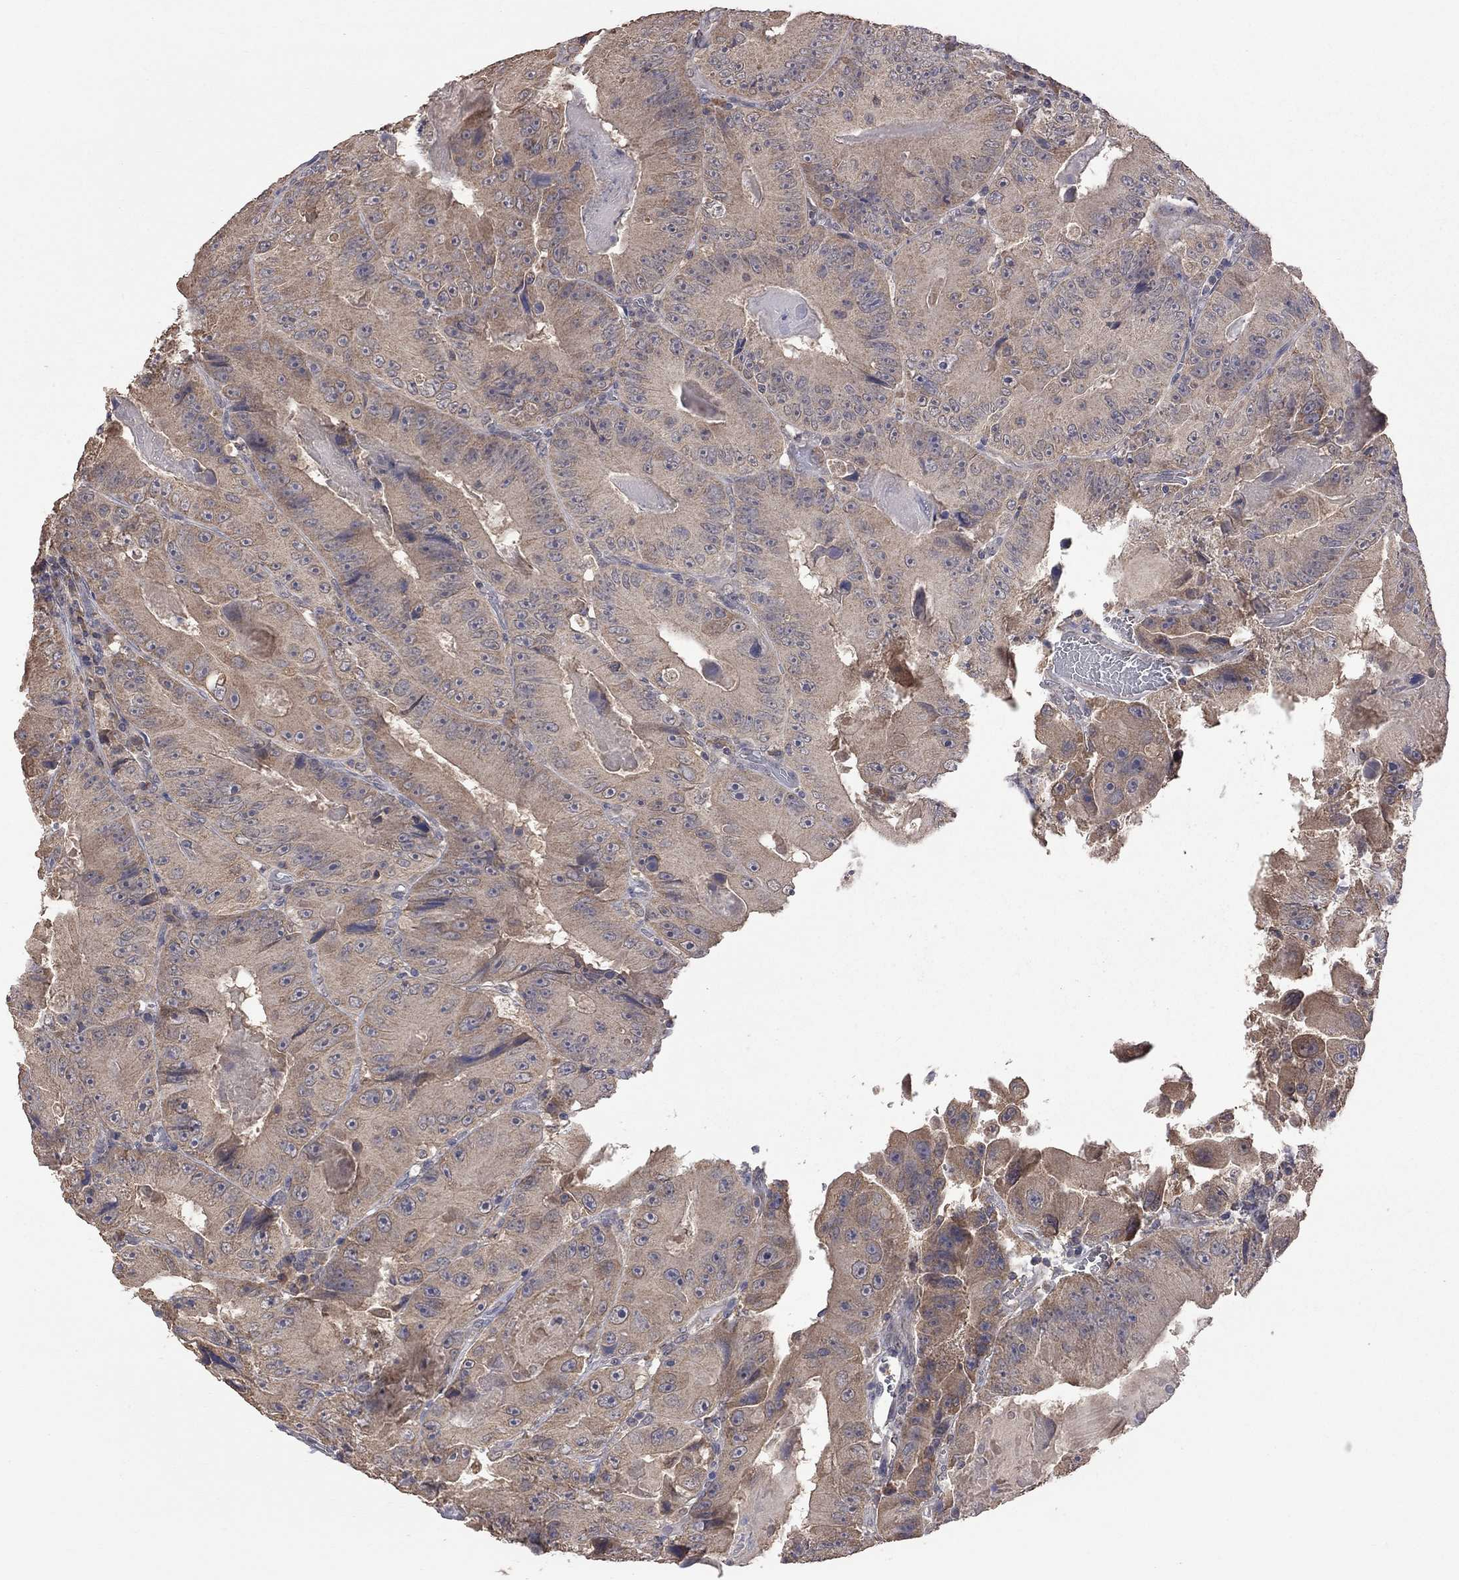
{"staining": {"intensity": "weak", "quantity": ">75%", "location": "cytoplasmic/membranous"}, "tissue": "colorectal cancer", "cell_type": "Tumor cells", "image_type": "cancer", "snomed": [{"axis": "morphology", "description": "Adenocarcinoma, NOS"}, {"axis": "topography", "description": "Colon"}], "caption": "Colorectal adenocarcinoma tissue displays weak cytoplasmic/membranous expression in approximately >75% of tumor cells, visualized by immunohistochemistry.", "gene": "HTR6", "patient": {"sex": "female", "age": 86}}